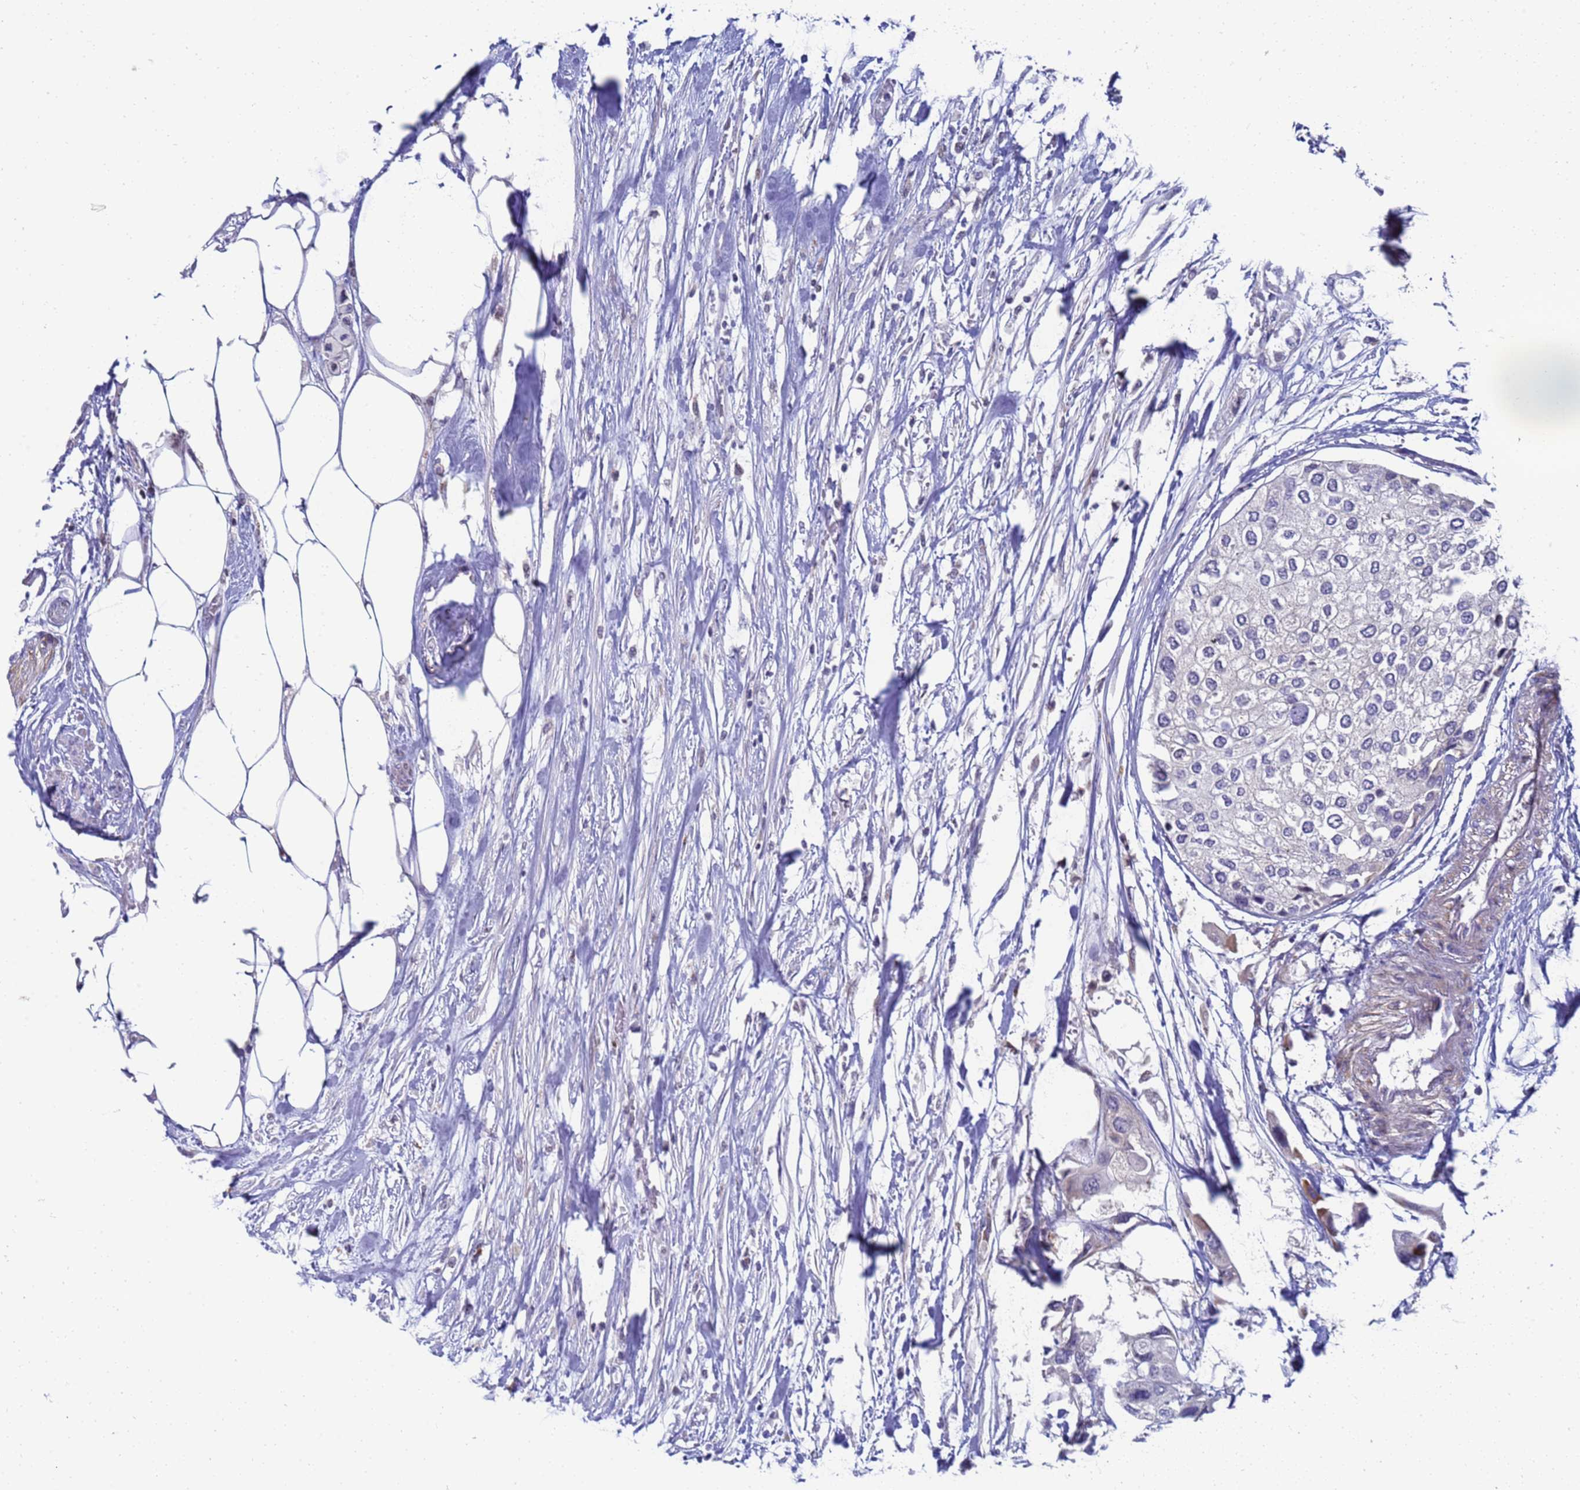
{"staining": {"intensity": "negative", "quantity": "none", "location": "none"}, "tissue": "urothelial cancer", "cell_type": "Tumor cells", "image_type": "cancer", "snomed": [{"axis": "morphology", "description": "Urothelial carcinoma, High grade"}, {"axis": "topography", "description": "Urinary bladder"}], "caption": "DAB (3,3'-diaminobenzidine) immunohistochemical staining of human urothelial cancer shows no significant positivity in tumor cells.", "gene": "ENOSF1", "patient": {"sex": "male", "age": 64}}